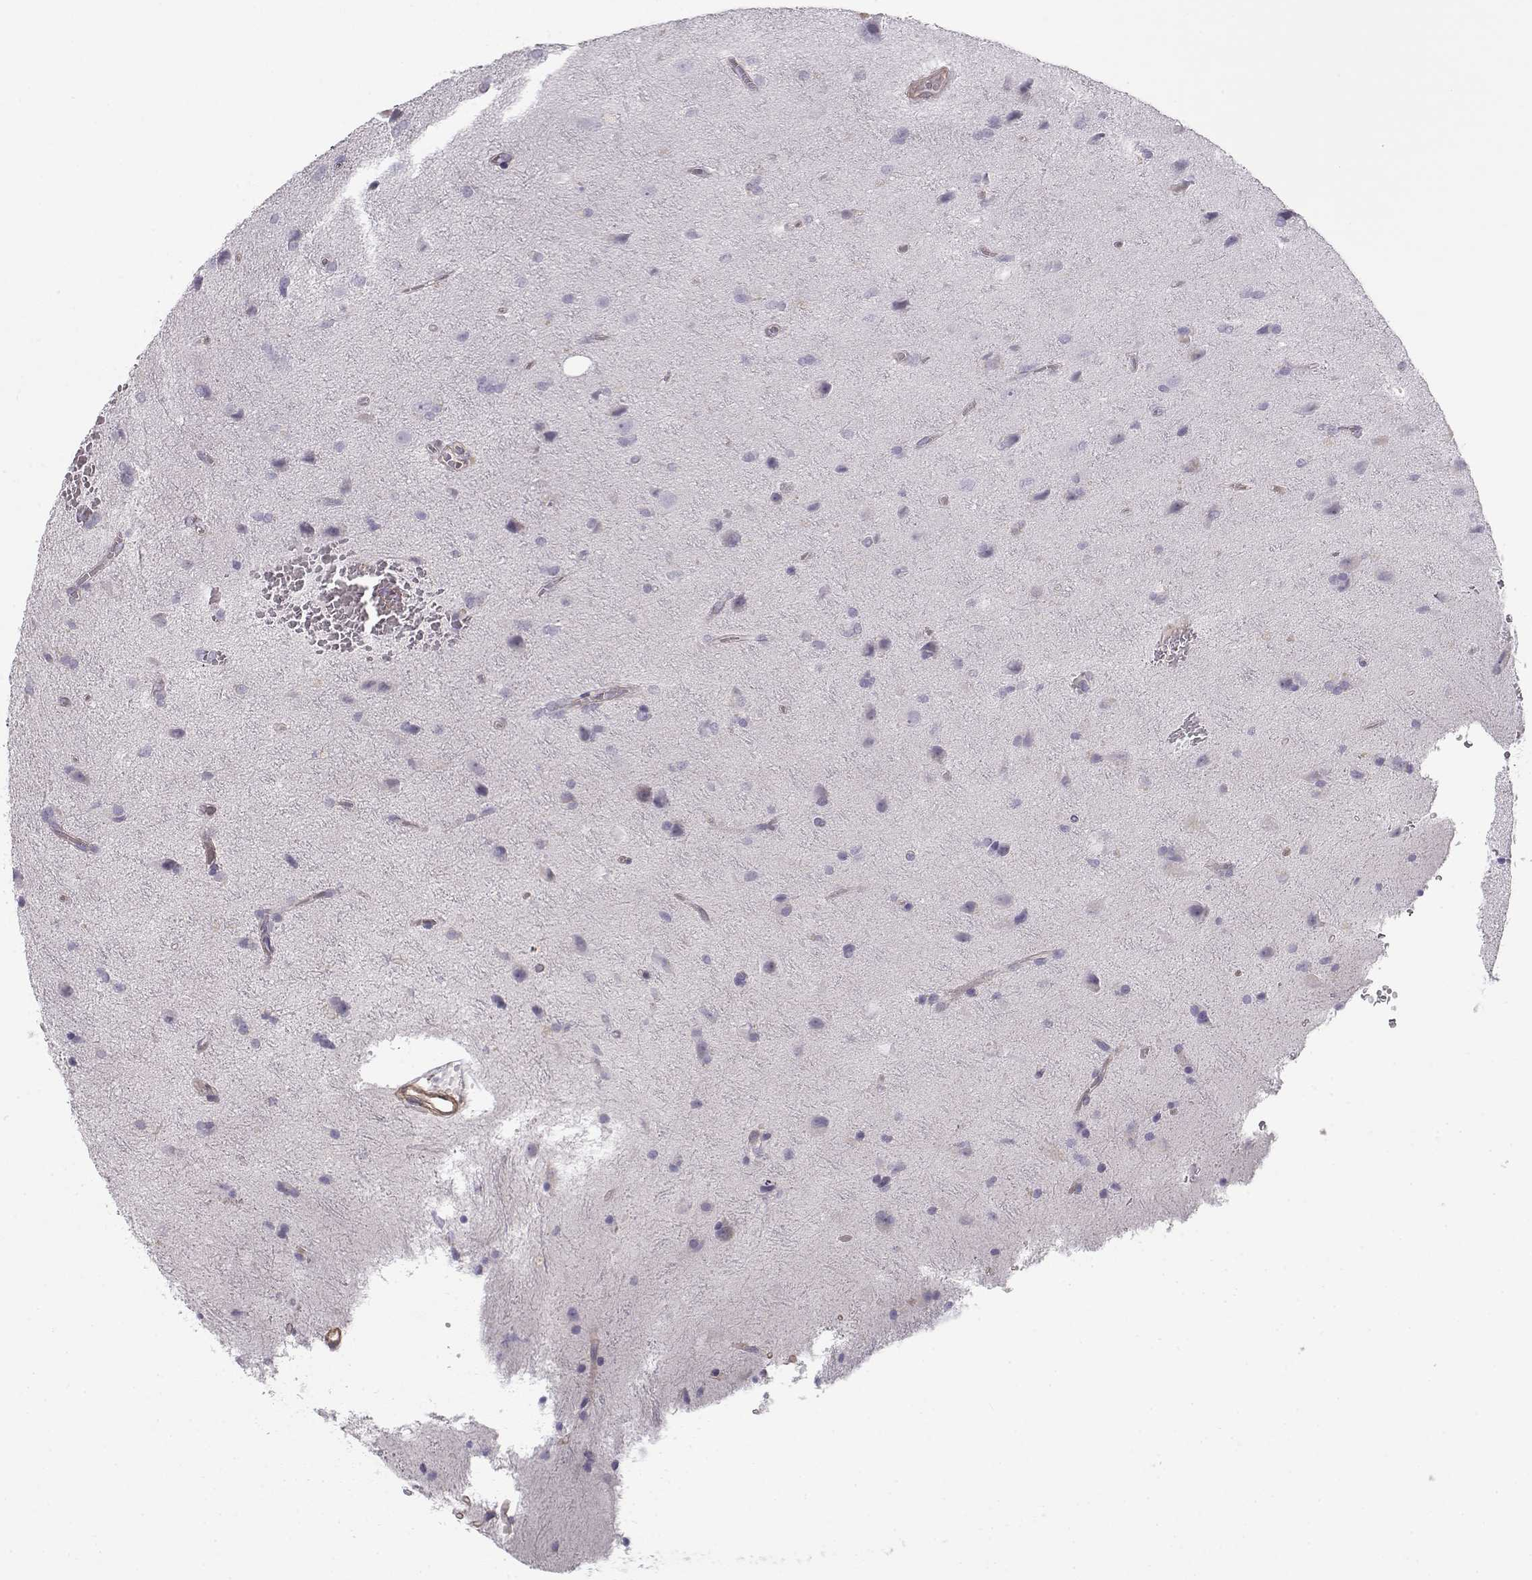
{"staining": {"intensity": "negative", "quantity": "none", "location": "none"}, "tissue": "glioma", "cell_type": "Tumor cells", "image_type": "cancer", "snomed": [{"axis": "morphology", "description": "Glioma, malignant, Low grade"}, {"axis": "topography", "description": "Brain"}], "caption": "The immunohistochemistry (IHC) image has no significant expression in tumor cells of low-grade glioma (malignant) tissue.", "gene": "MYO1A", "patient": {"sex": "male", "age": 58}}